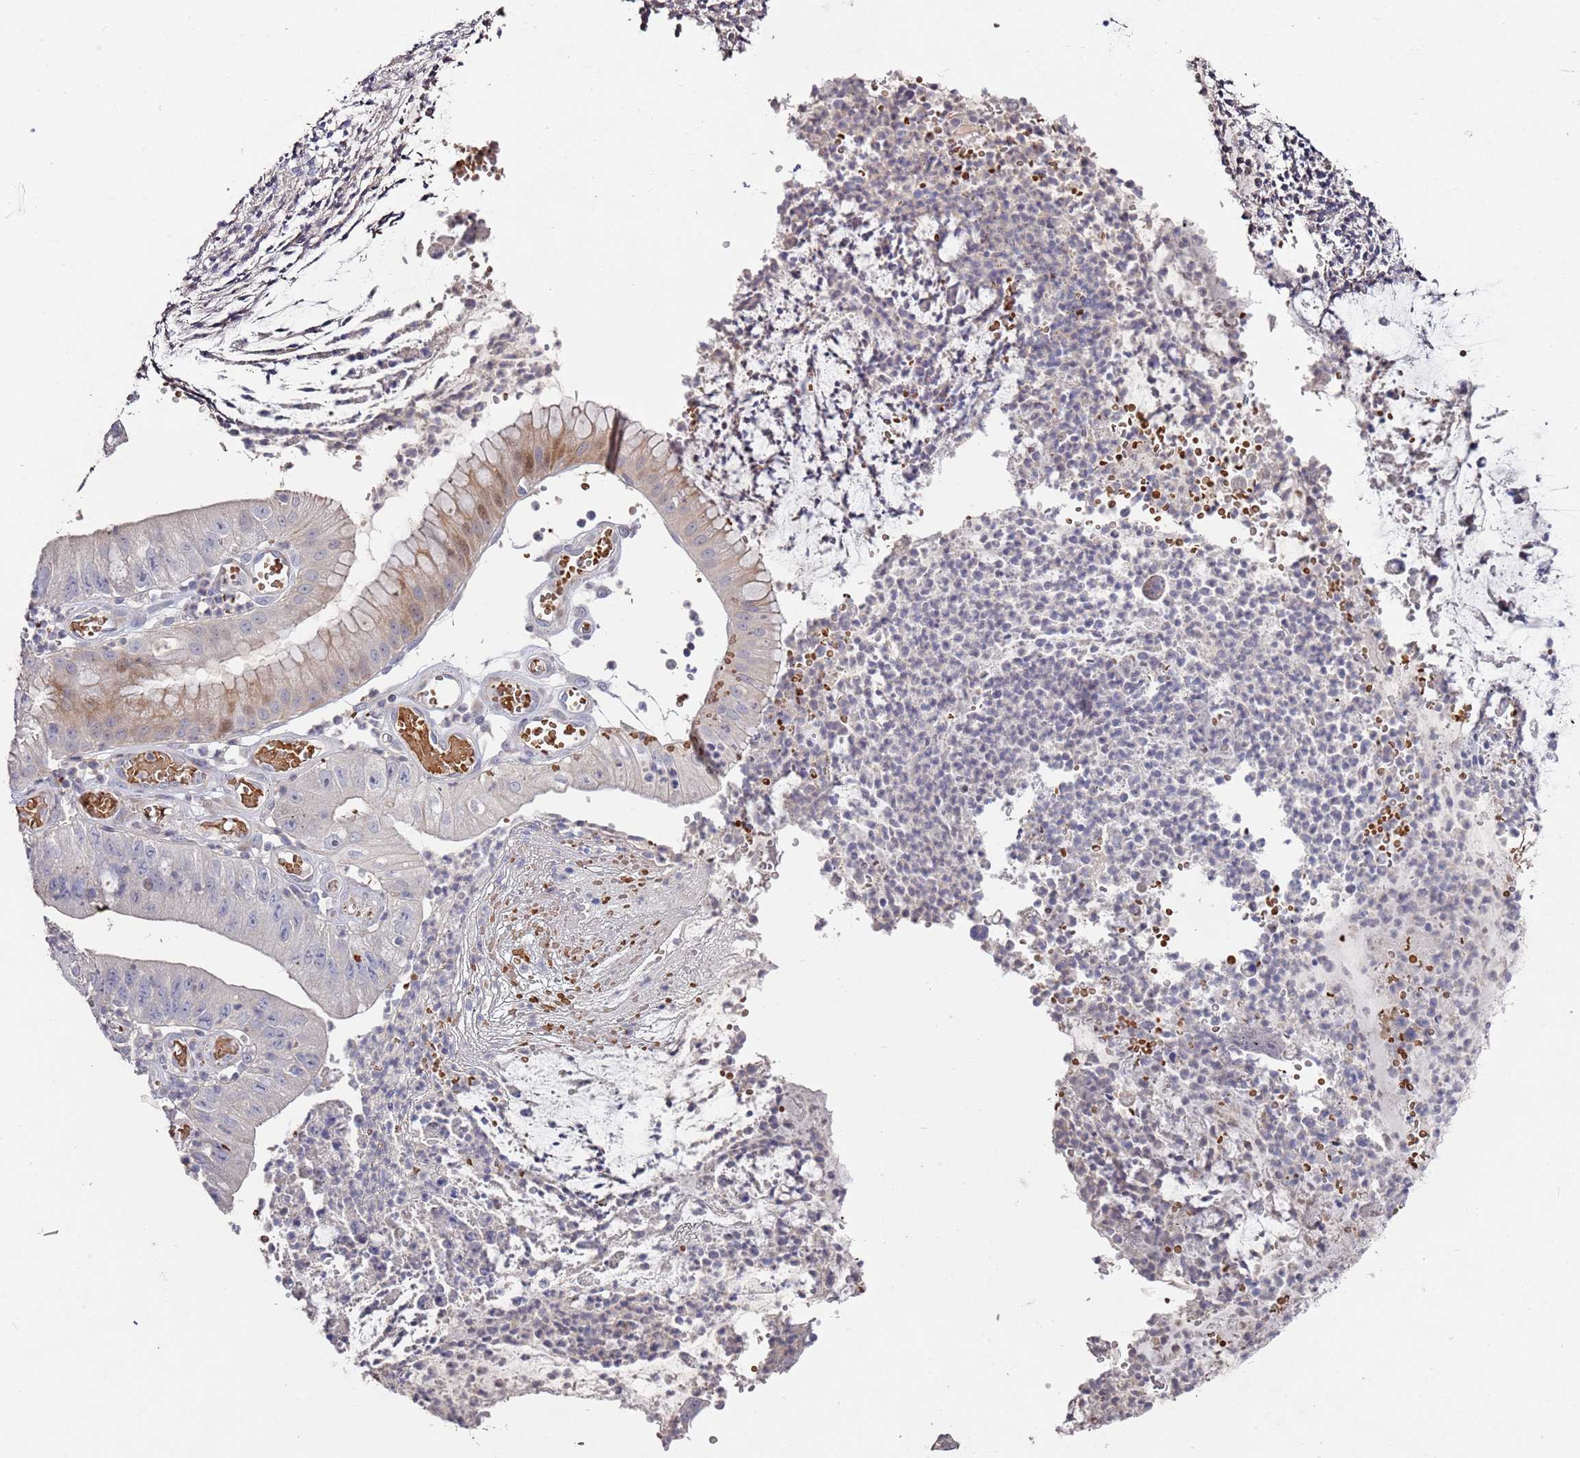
{"staining": {"intensity": "weak", "quantity": "<25%", "location": "cytoplasmic/membranous,nuclear"}, "tissue": "stomach cancer", "cell_type": "Tumor cells", "image_type": "cancer", "snomed": [{"axis": "morphology", "description": "Adenocarcinoma, NOS"}, {"axis": "topography", "description": "Stomach"}], "caption": "Image shows no significant protein positivity in tumor cells of stomach cancer (adenocarcinoma).", "gene": "LACC1", "patient": {"sex": "male", "age": 59}}